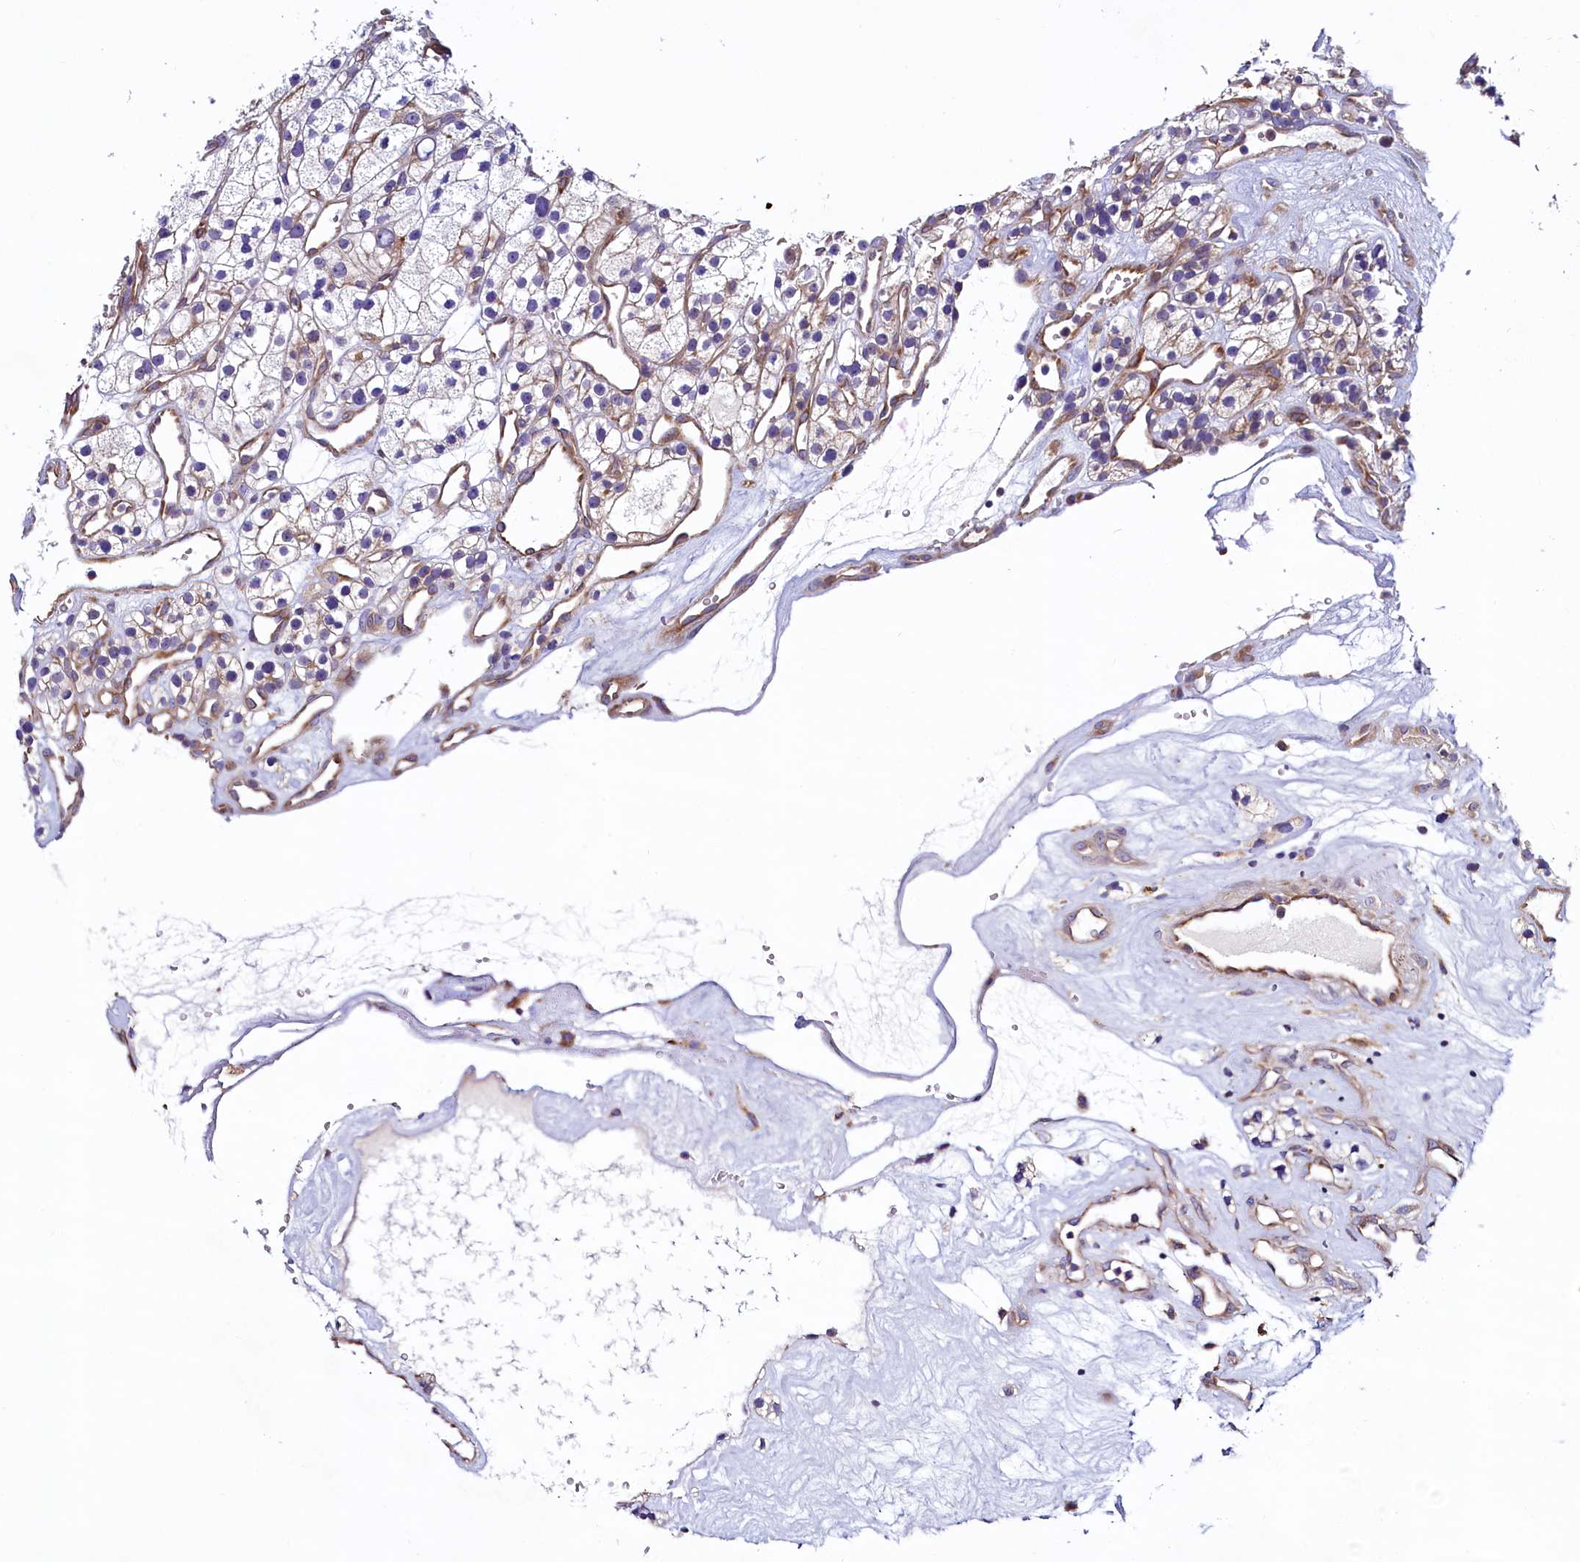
{"staining": {"intensity": "negative", "quantity": "none", "location": "none"}, "tissue": "renal cancer", "cell_type": "Tumor cells", "image_type": "cancer", "snomed": [{"axis": "morphology", "description": "Adenocarcinoma, NOS"}, {"axis": "topography", "description": "Kidney"}], "caption": "Immunohistochemical staining of human adenocarcinoma (renal) shows no significant expression in tumor cells.", "gene": "KRBOX5", "patient": {"sex": "female", "age": 57}}